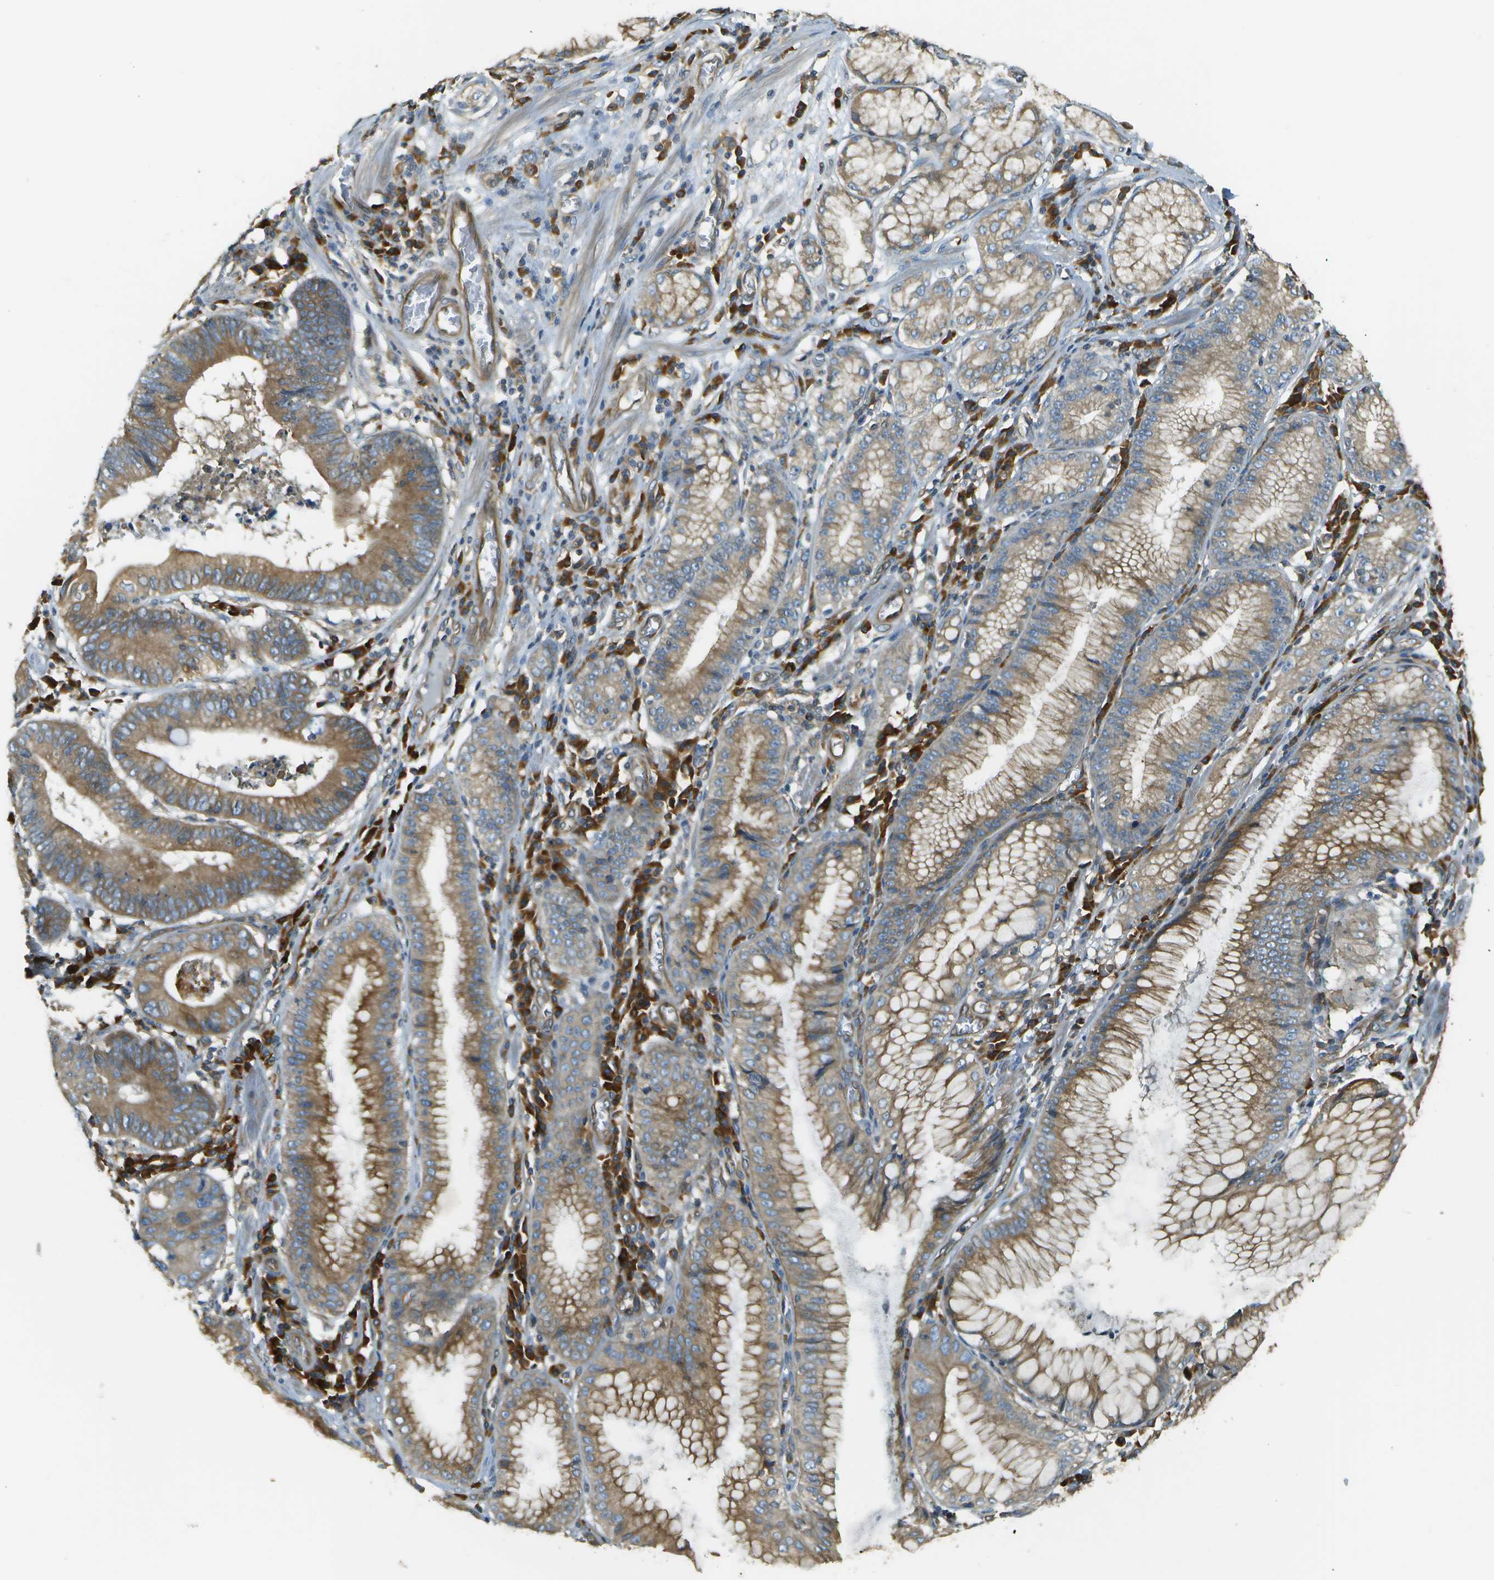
{"staining": {"intensity": "strong", "quantity": ">75%", "location": "cytoplasmic/membranous"}, "tissue": "stomach cancer", "cell_type": "Tumor cells", "image_type": "cancer", "snomed": [{"axis": "morphology", "description": "Adenocarcinoma, NOS"}, {"axis": "topography", "description": "Stomach"}], "caption": "Strong cytoplasmic/membranous positivity for a protein is seen in approximately >75% of tumor cells of stomach adenocarcinoma using IHC.", "gene": "DNAJB11", "patient": {"sex": "male", "age": 59}}